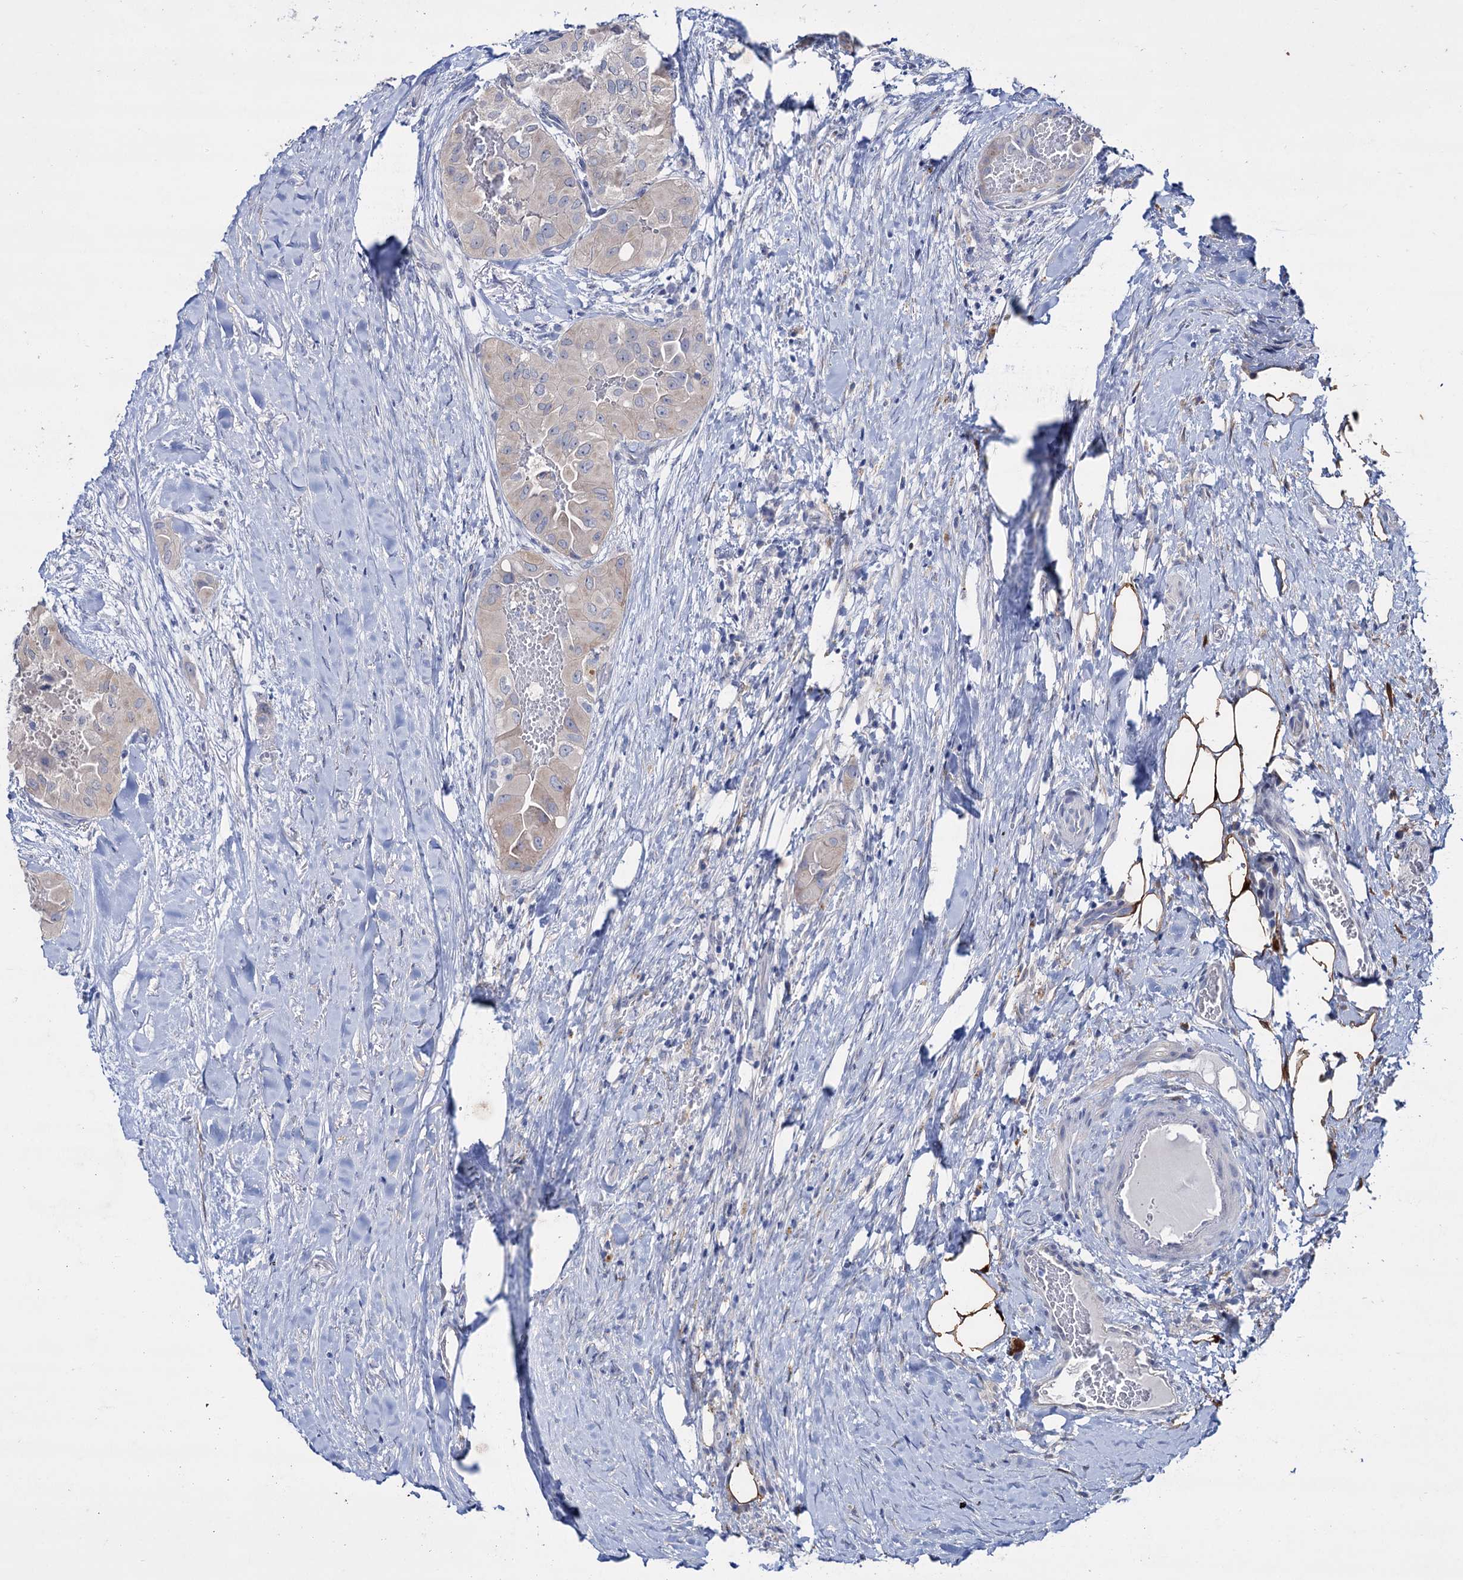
{"staining": {"intensity": "negative", "quantity": "none", "location": "none"}, "tissue": "thyroid cancer", "cell_type": "Tumor cells", "image_type": "cancer", "snomed": [{"axis": "morphology", "description": "Papillary adenocarcinoma, NOS"}, {"axis": "topography", "description": "Thyroid gland"}], "caption": "Immunohistochemical staining of human thyroid cancer (papillary adenocarcinoma) reveals no significant positivity in tumor cells.", "gene": "LYZL4", "patient": {"sex": "female", "age": 59}}